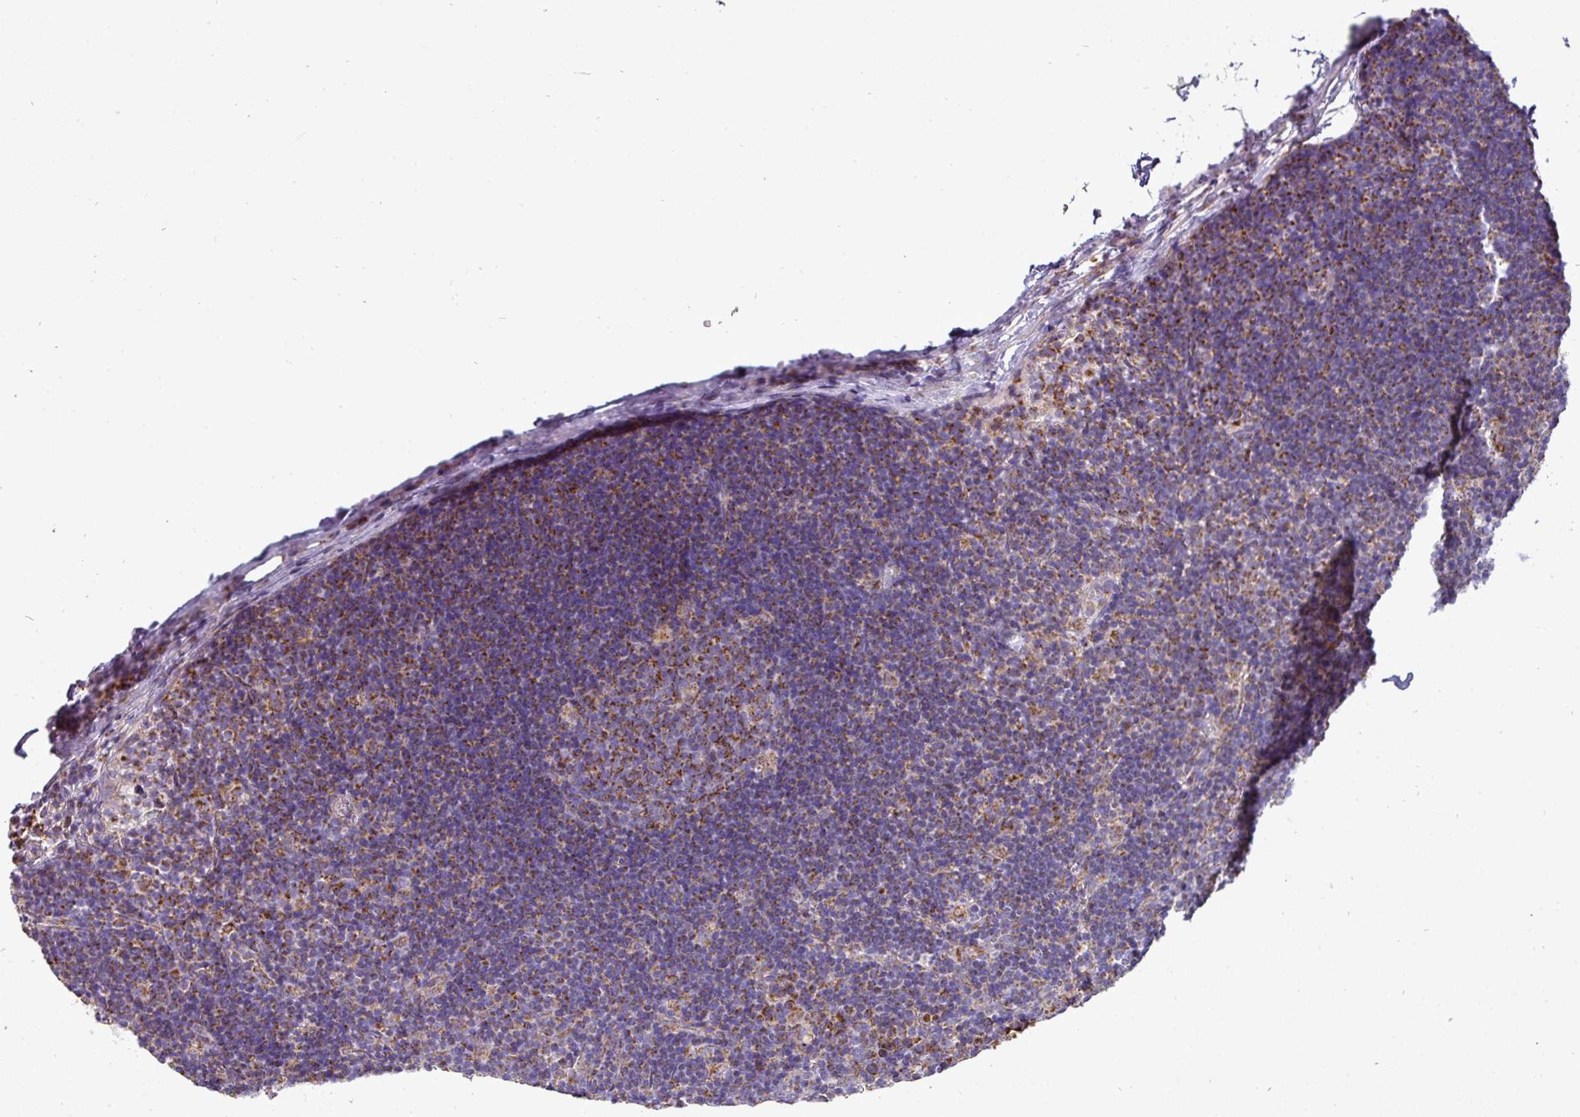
{"staining": {"intensity": "strong", "quantity": ">75%", "location": "cytoplasmic/membranous"}, "tissue": "lymph node", "cell_type": "Germinal center cells", "image_type": "normal", "snomed": [{"axis": "morphology", "description": "Normal tissue, NOS"}, {"axis": "topography", "description": "Lymph node"}], "caption": "Protein expression analysis of benign human lymph node reveals strong cytoplasmic/membranous staining in about >75% of germinal center cells.", "gene": "UQCRFS1", "patient": {"sex": "female", "age": 29}}